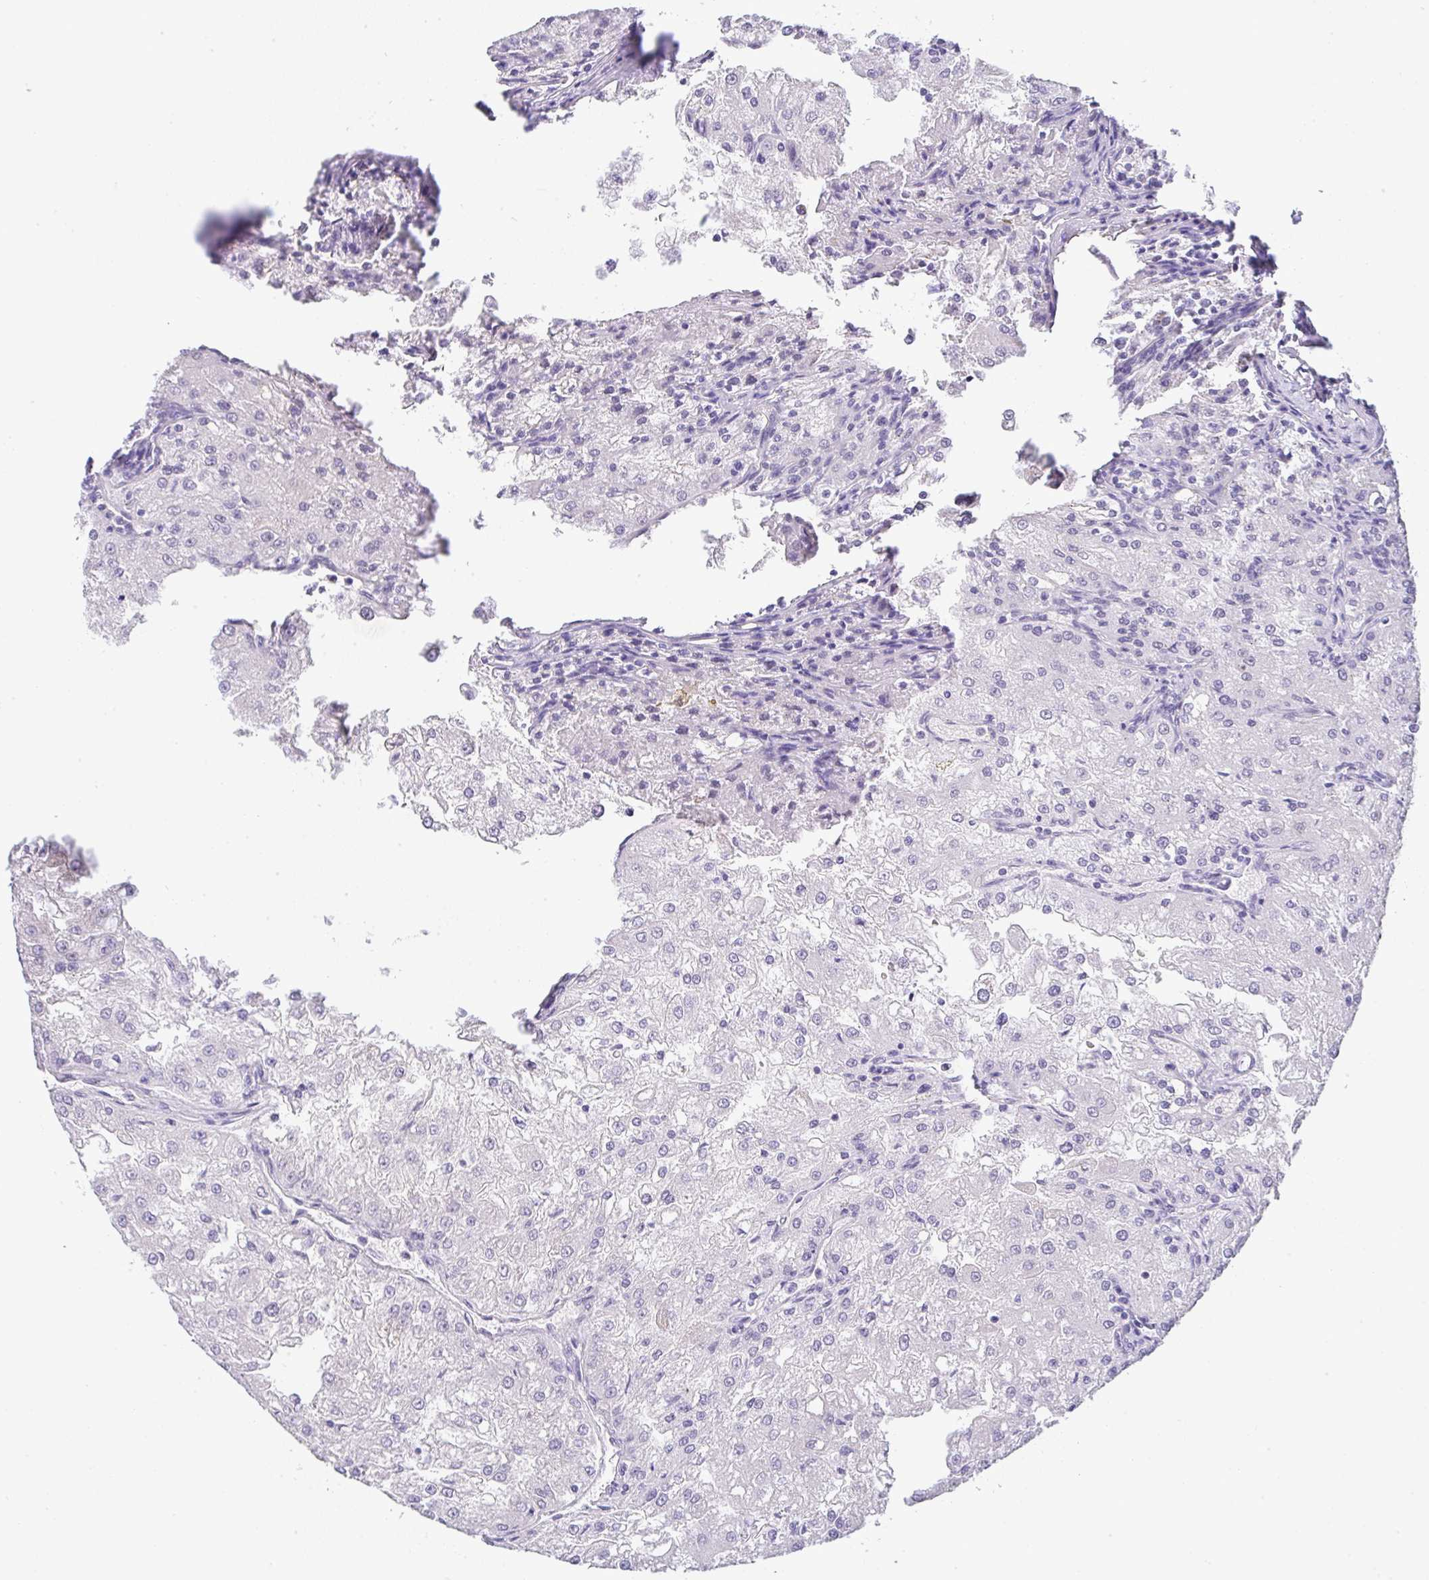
{"staining": {"intensity": "negative", "quantity": "none", "location": "none"}, "tissue": "renal cancer", "cell_type": "Tumor cells", "image_type": "cancer", "snomed": [{"axis": "morphology", "description": "Adenocarcinoma, NOS"}, {"axis": "topography", "description": "Kidney"}], "caption": "Immunohistochemical staining of human renal cancer (adenocarcinoma) demonstrates no significant staining in tumor cells. The staining is performed using DAB brown chromogen with nuclei counter-stained in using hematoxylin.", "gene": "FAM177A1", "patient": {"sex": "female", "age": 74}}